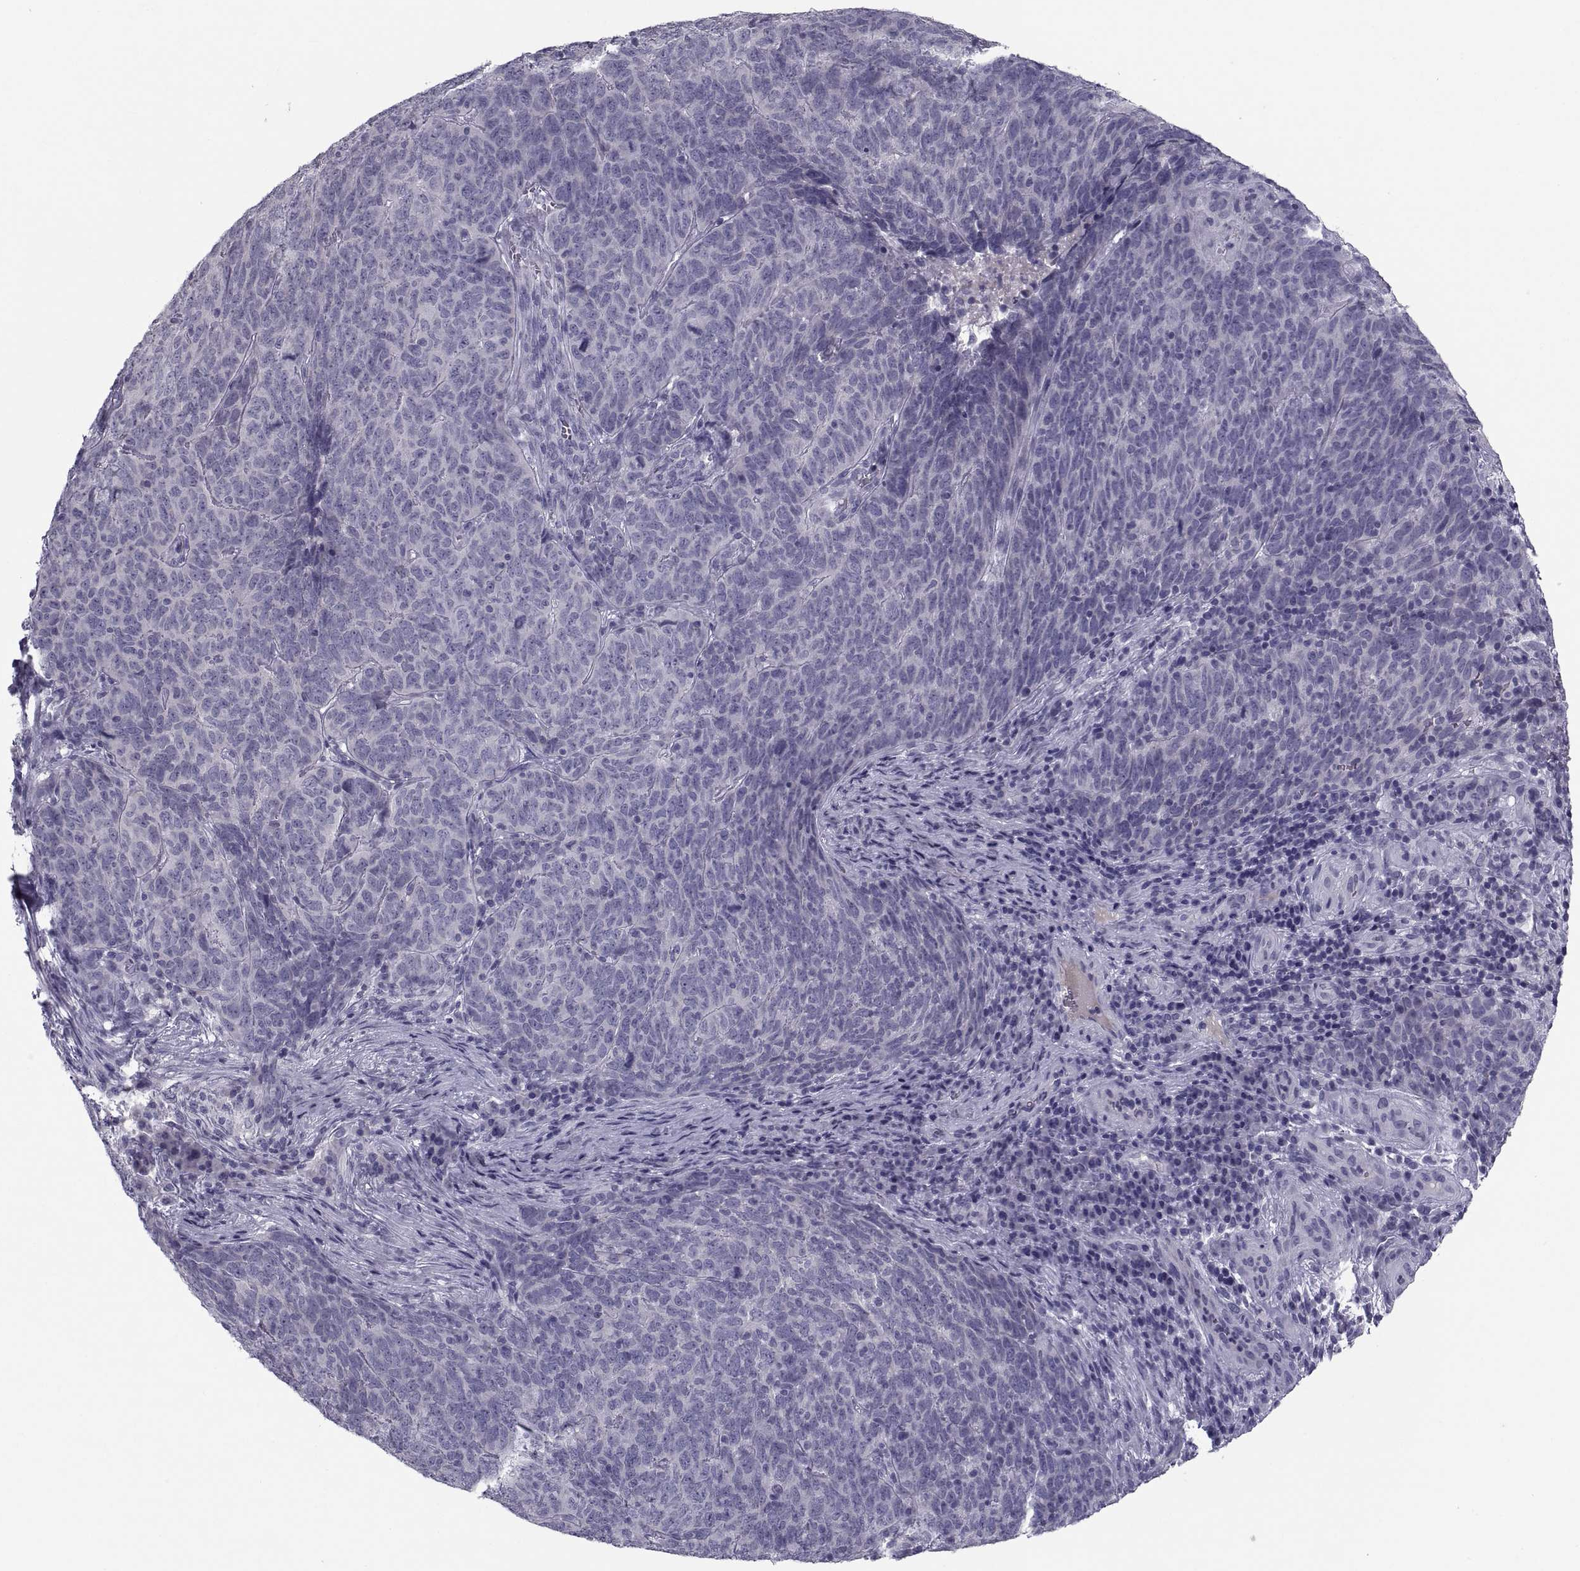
{"staining": {"intensity": "negative", "quantity": "none", "location": "none"}, "tissue": "skin cancer", "cell_type": "Tumor cells", "image_type": "cancer", "snomed": [{"axis": "morphology", "description": "Squamous cell carcinoma, NOS"}, {"axis": "topography", "description": "Skin"}, {"axis": "topography", "description": "Anal"}], "caption": "The micrograph shows no significant positivity in tumor cells of skin squamous cell carcinoma. (Immunohistochemistry, brightfield microscopy, high magnification).", "gene": "PDZRN4", "patient": {"sex": "female", "age": 51}}